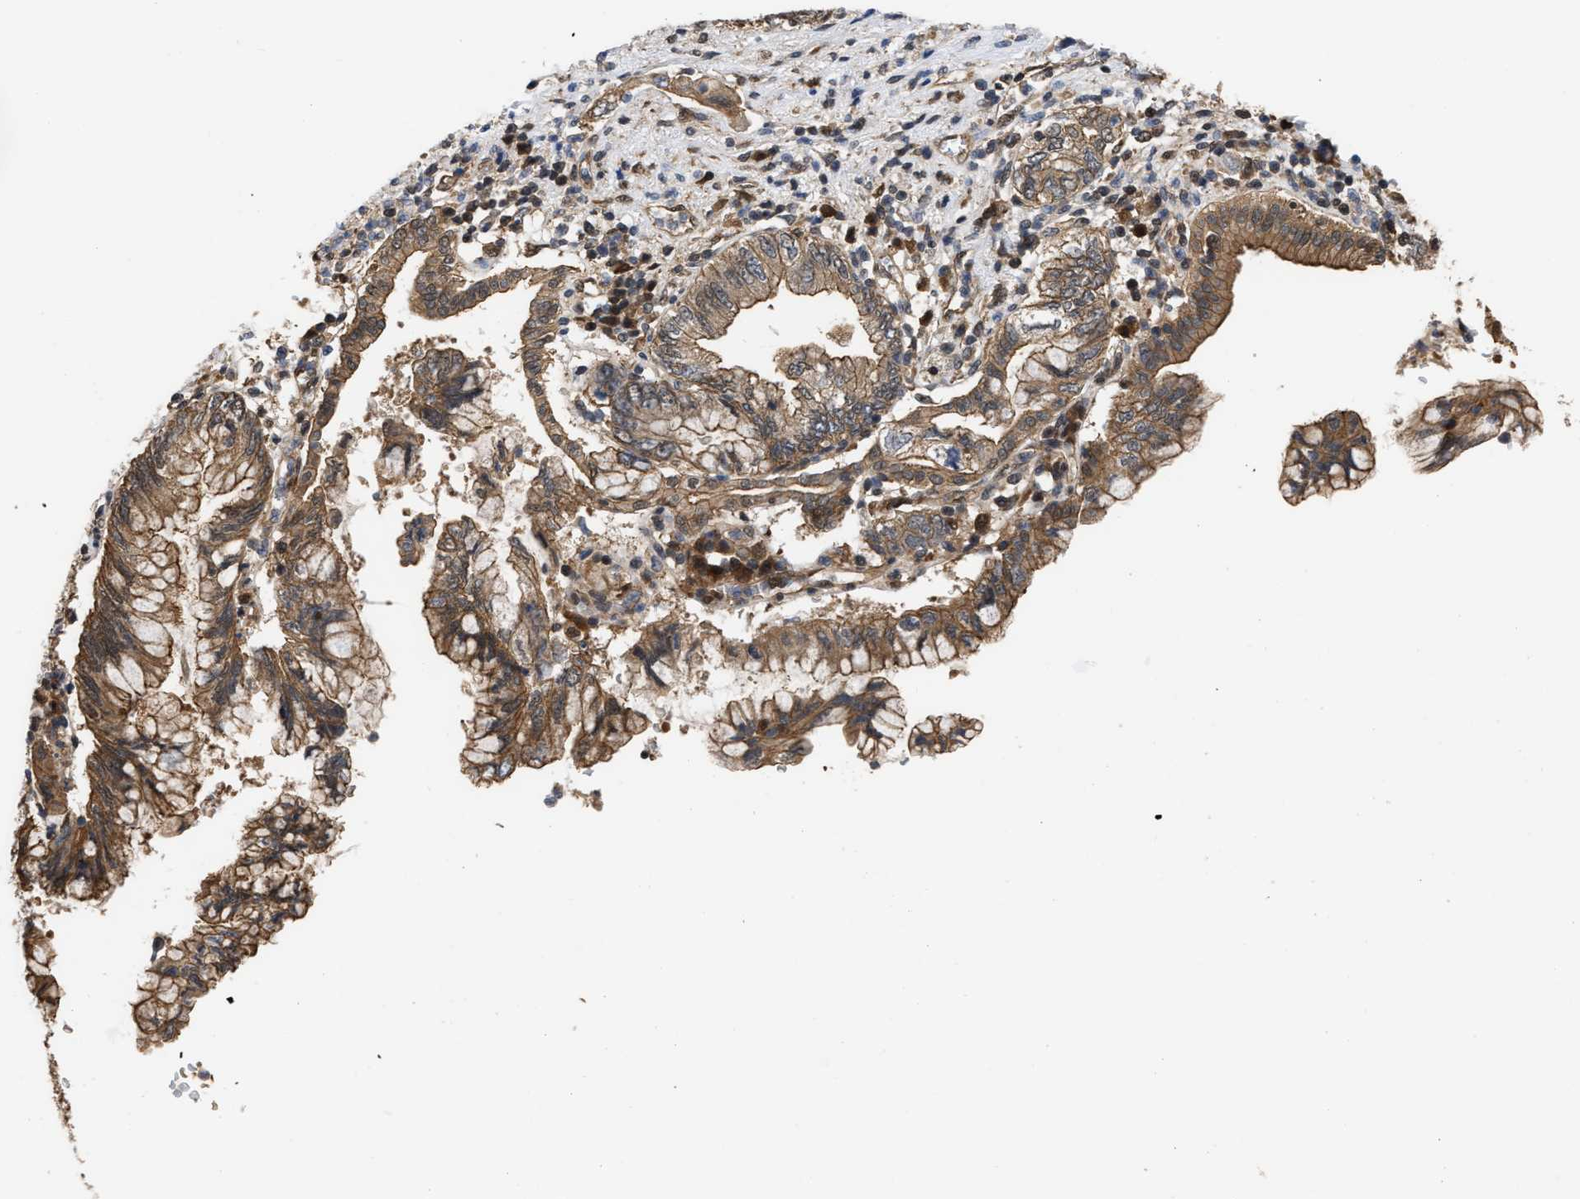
{"staining": {"intensity": "moderate", "quantity": ">75%", "location": "cytoplasmic/membranous"}, "tissue": "pancreatic cancer", "cell_type": "Tumor cells", "image_type": "cancer", "snomed": [{"axis": "morphology", "description": "Adenocarcinoma, NOS"}, {"axis": "topography", "description": "Pancreas"}], "caption": "A histopathology image of human adenocarcinoma (pancreatic) stained for a protein displays moderate cytoplasmic/membranous brown staining in tumor cells.", "gene": "SCAI", "patient": {"sex": "female", "age": 73}}